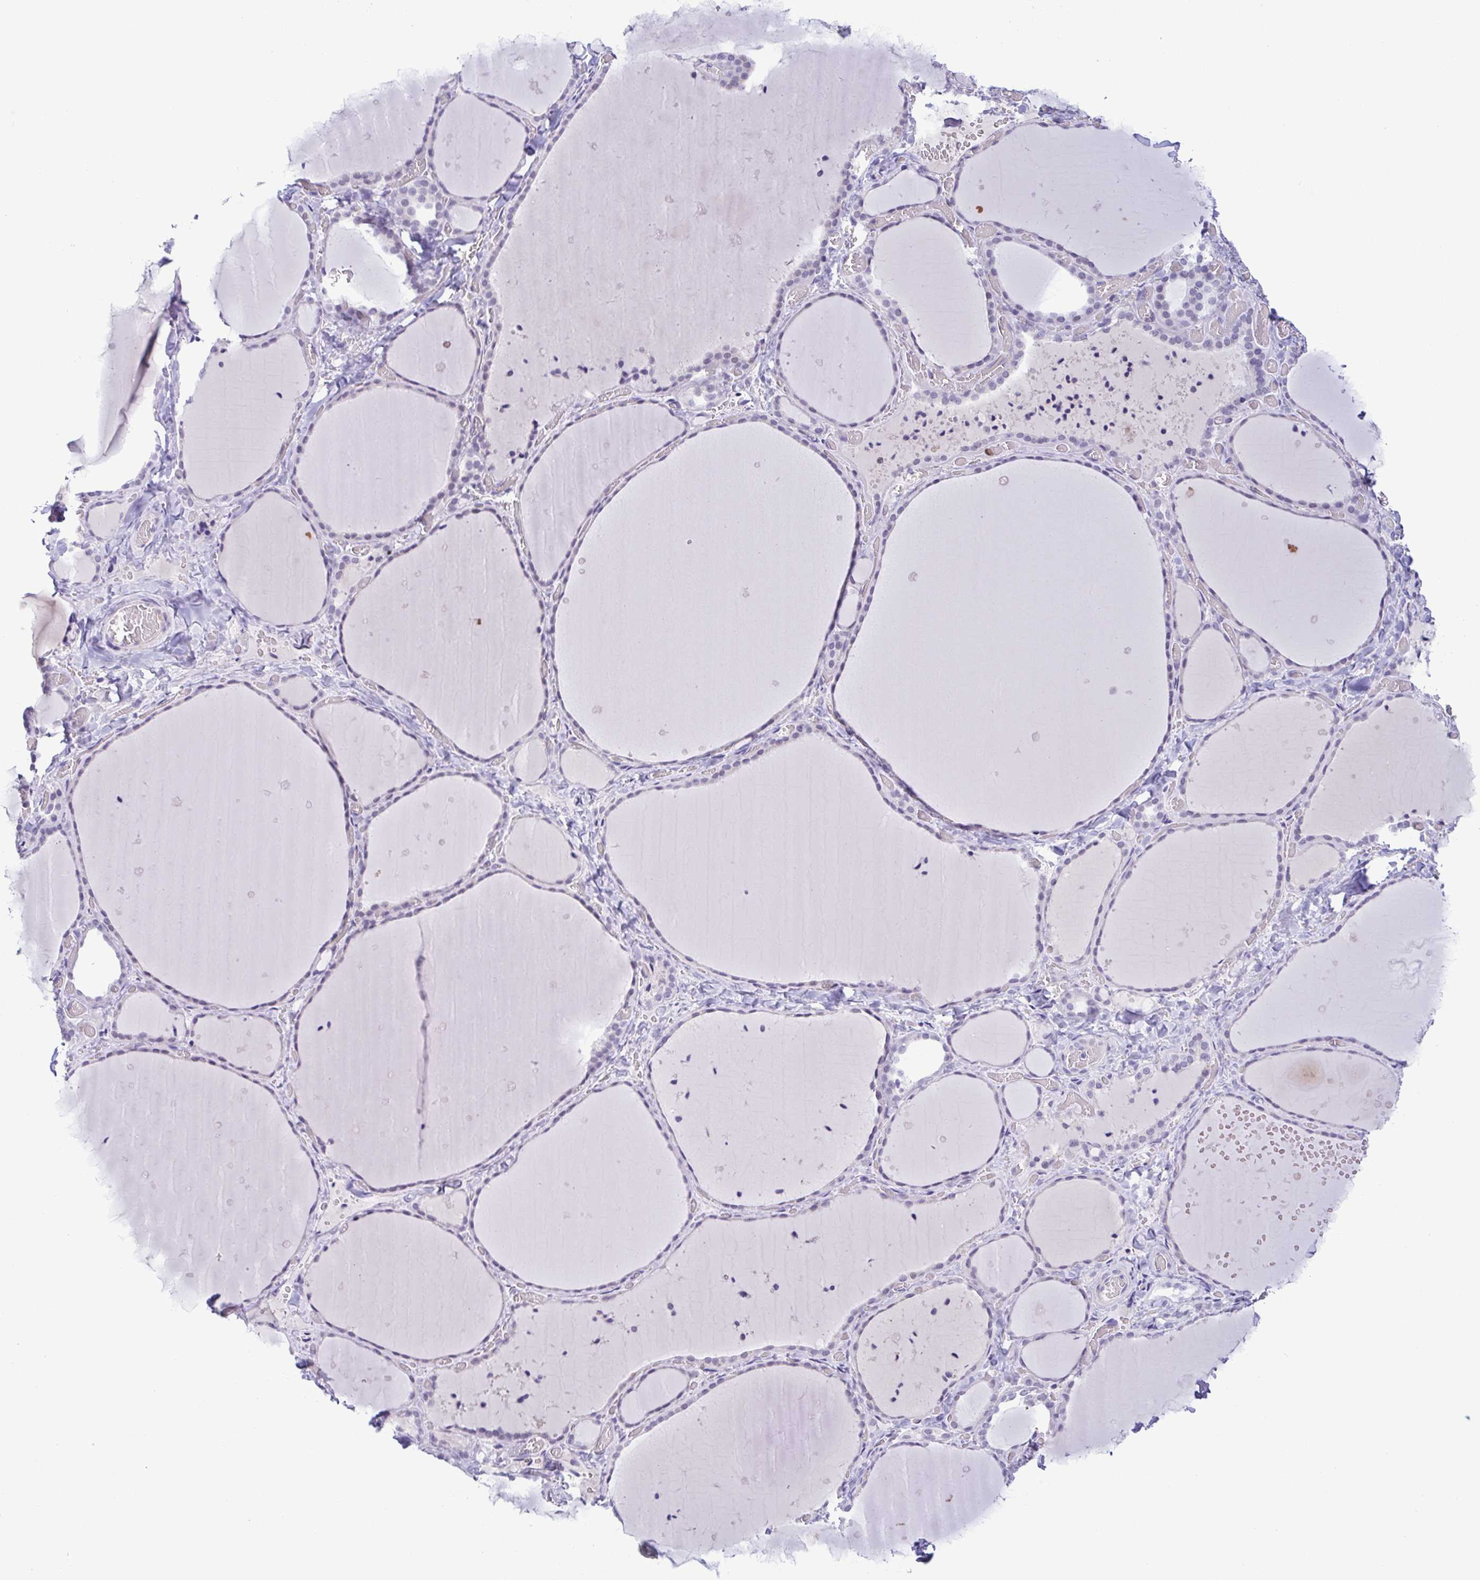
{"staining": {"intensity": "negative", "quantity": "none", "location": "none"}, "tissue": "thyroid gland", "cell_type": "Glandular cells", "image_type": "normal", "snomed": [{"axis": "morphology", "description": "Normal tissue, NOS"}, {"axis": "topography", "description": "Thyroid gland"}], "caption": "Human thyroid gland stained for a protein using IHC shows no staining in glandular cells.", "gene": "TIPIN", "patient": {"sex": "female", "age": 36}}